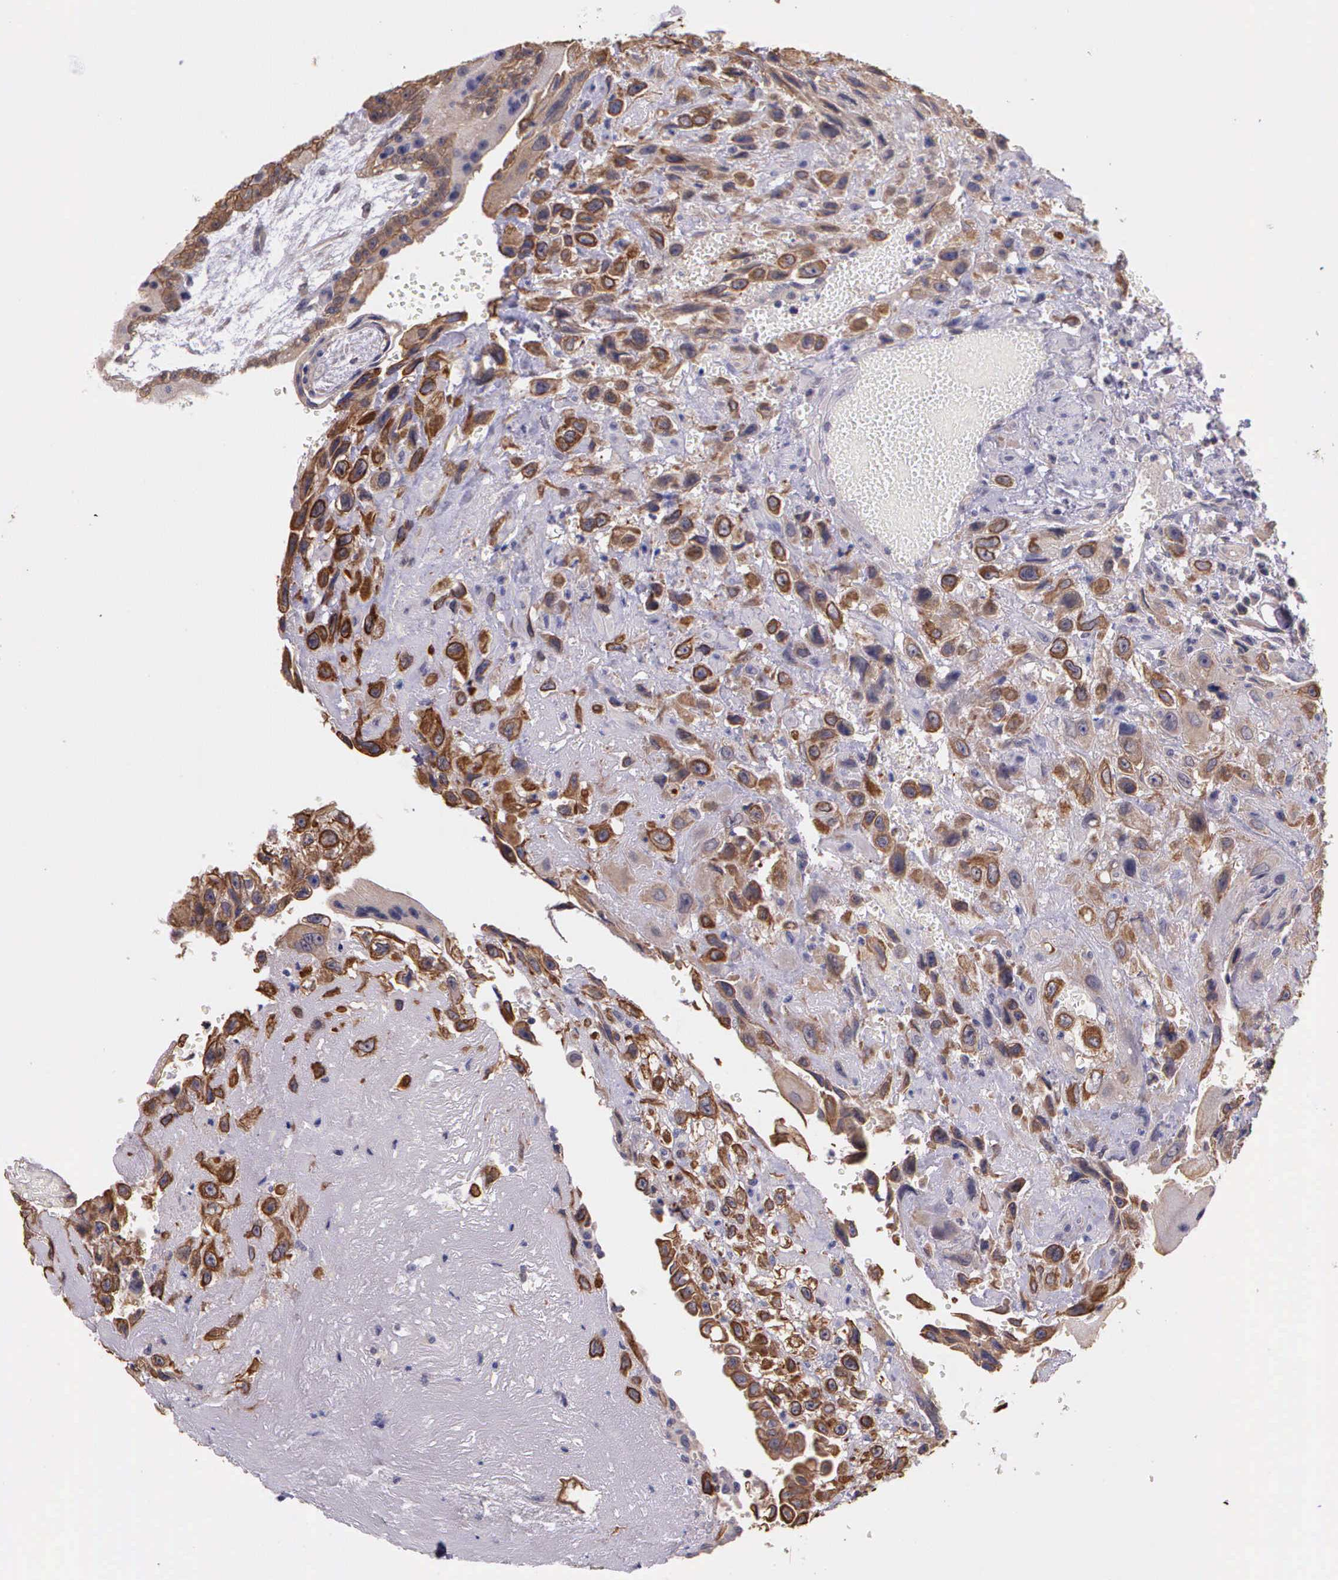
{"staining": {"intensity": "moderate", "quantity": "25%-75%", "location": "cytoplasmic/membranous"}, "tissue": "placenta", "cell_type": "Decidual cells", "image_type": "normal", "snomed": [{"axis": "morphology", "description": "Normal tissue, NOS"}, {"axis": "topography", "description": "Placenta"}], "caption": "Normal placenta reveals moderate cytoplasmic/membranous staining in approximately 25%-75% of decidual cells.", "gene": "IGBP1P2", "patient": {"sex": "female", "age": 34}}